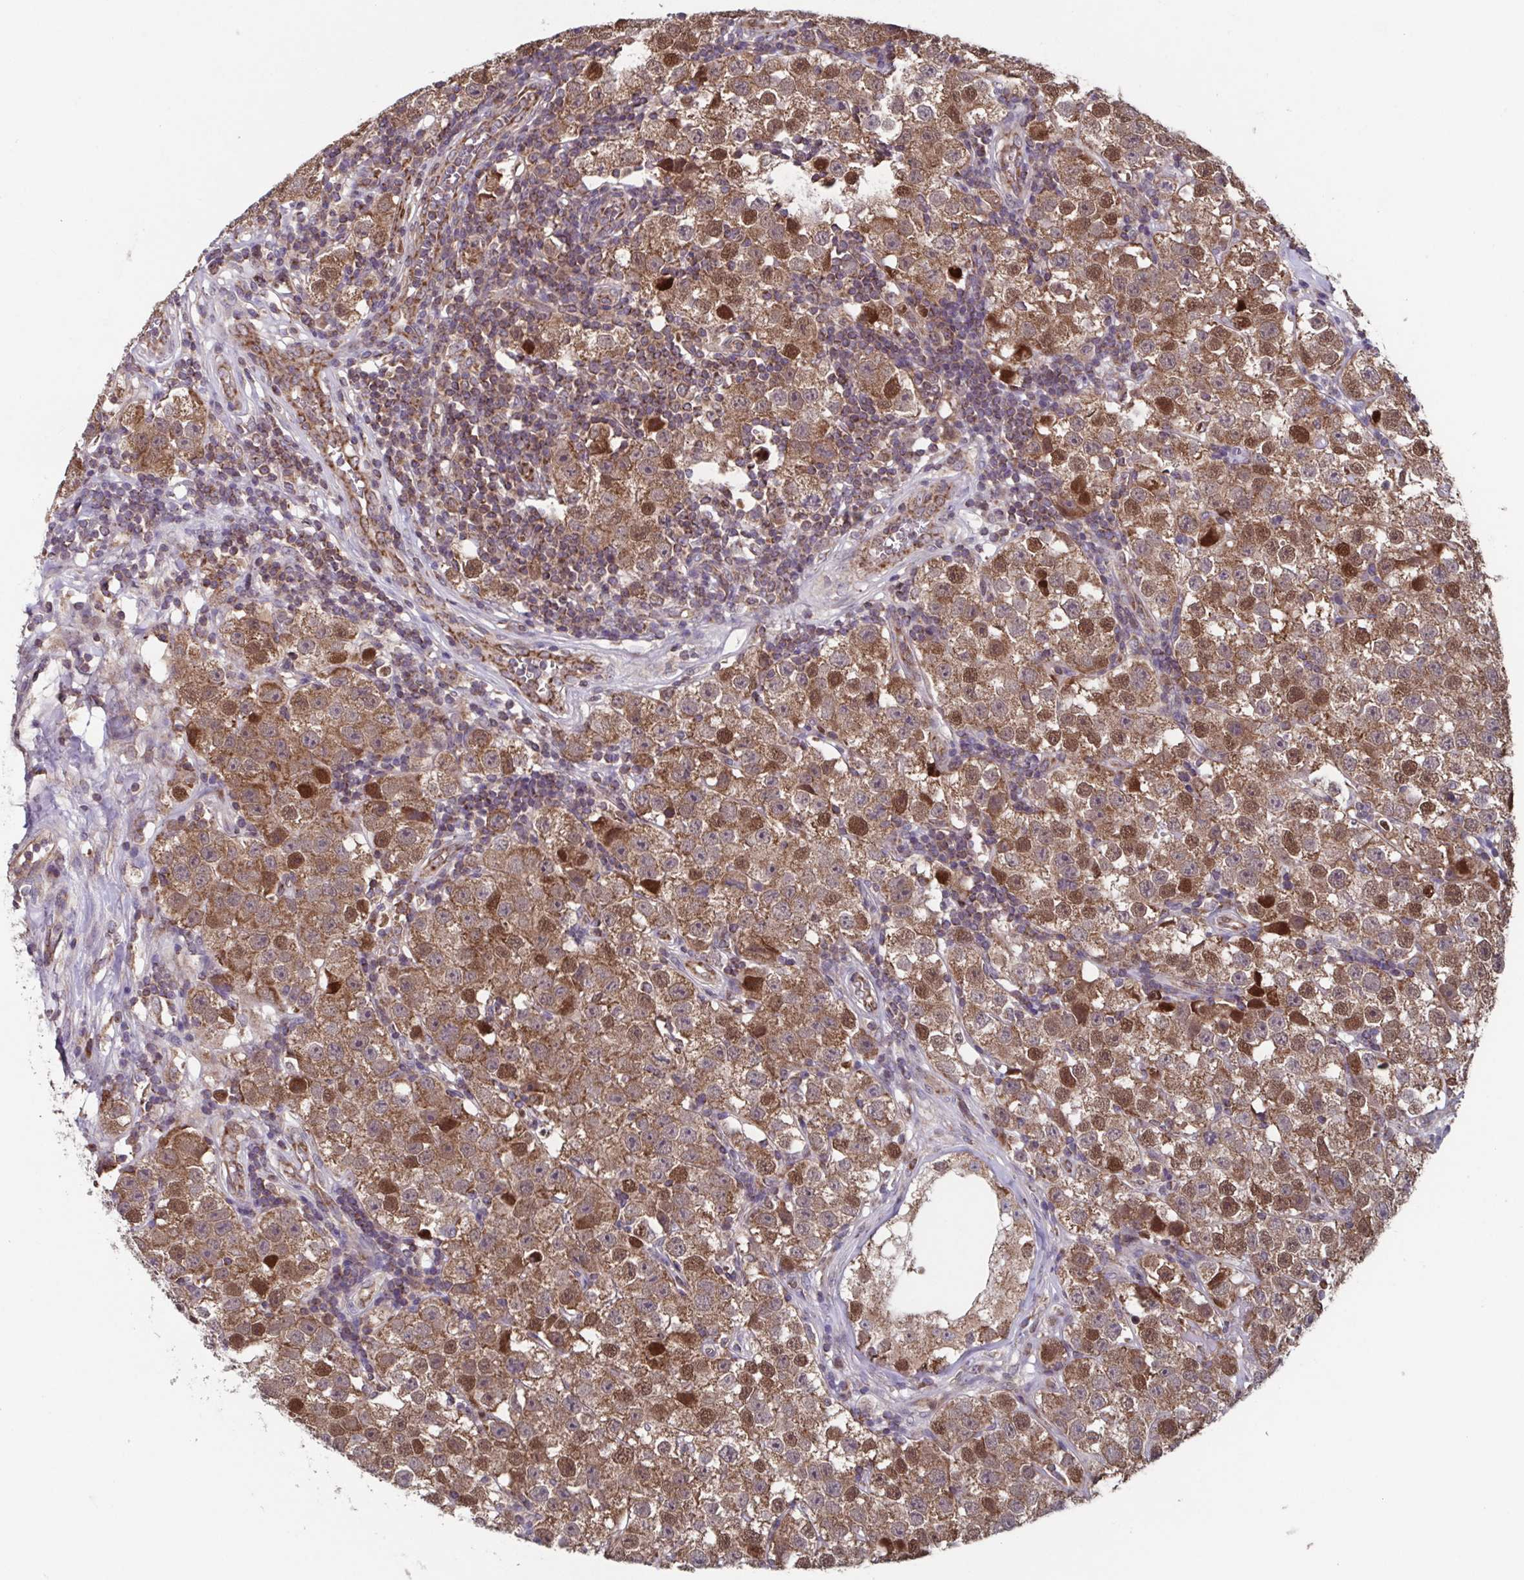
{"staining": {"intensity": "moderate", "quantity": ">75%", "location": "cytoplasmic/membranous,nuclear"}, "tissue": "testis cancer", "cell_type": "Tumor cells", "image_type": "cancer", "snomed": [{"axis": "morphology", "description": "Seminoma, NOS"}, {"axis": "topography", "description": "Testis"}], "caption": "Protein analysis of testis cancer tissue displays moderate cytoplasmic/membranous and nuclear staining in about >75% of tumor cells. (DAB (3,3'-diaminobenzidine) IHC, brown staining for protein, blue staining for nuclei).", "gene": "TTC19", "patient": {"sex": "male", "age": 34}}